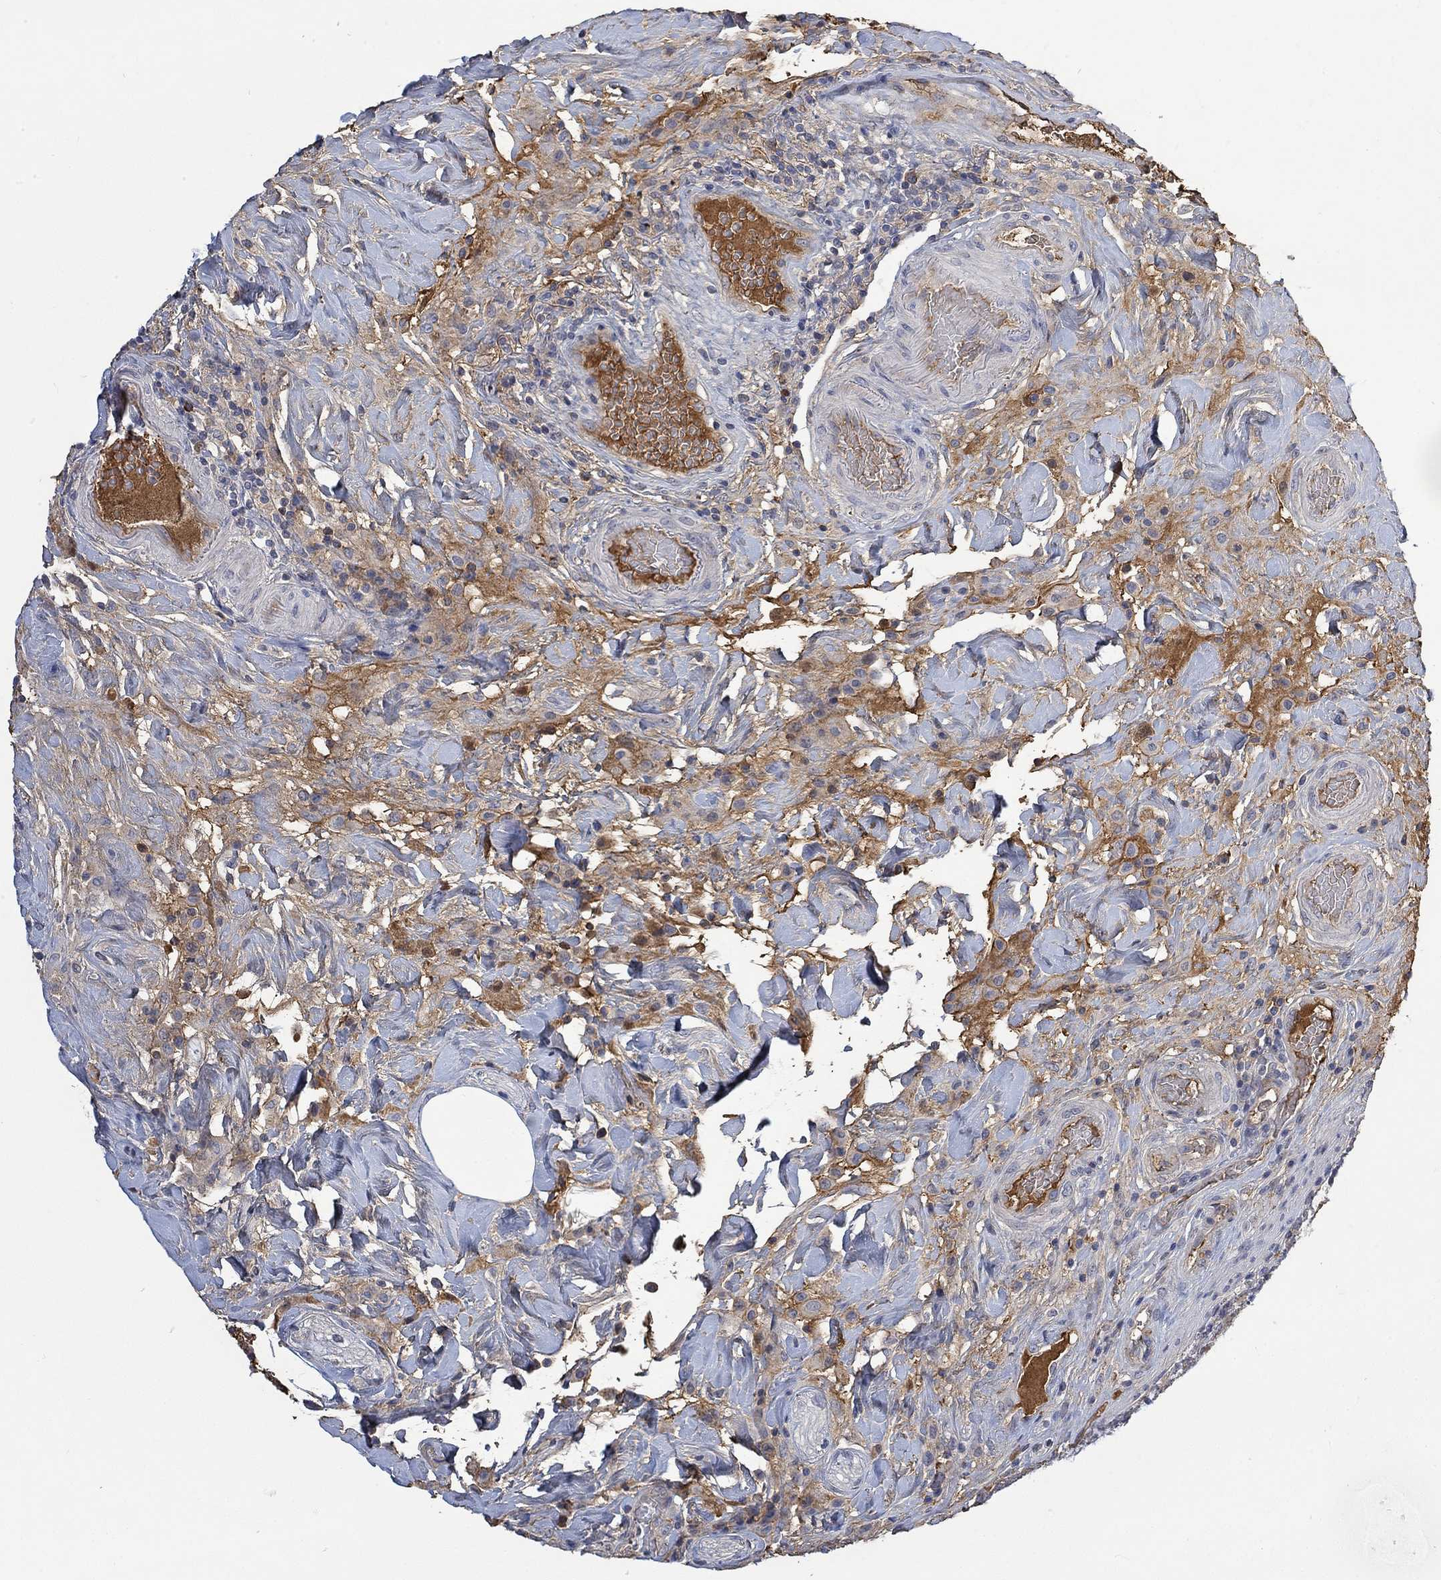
{"staining": {"intensity": "negative", "quantity": "none", "location": "none"}, "tissue": "colorectal cancer", "cell_type": "Tumor cells", "image_type": "cancer", "snomed": [{"axis": "morphology", "description": "Adenocarcinoma, NOS"}, {"axis": "topography", "description": "Colon"}], "caption": "Immunohistochemical staining of adenocarcinoma (colorectal) exhibits no significant staining in tumor cells. (DAB immunohistochemistry, high magnification).", "gene": "MSTN", "patient": {"sex": "female", "age": 69}}